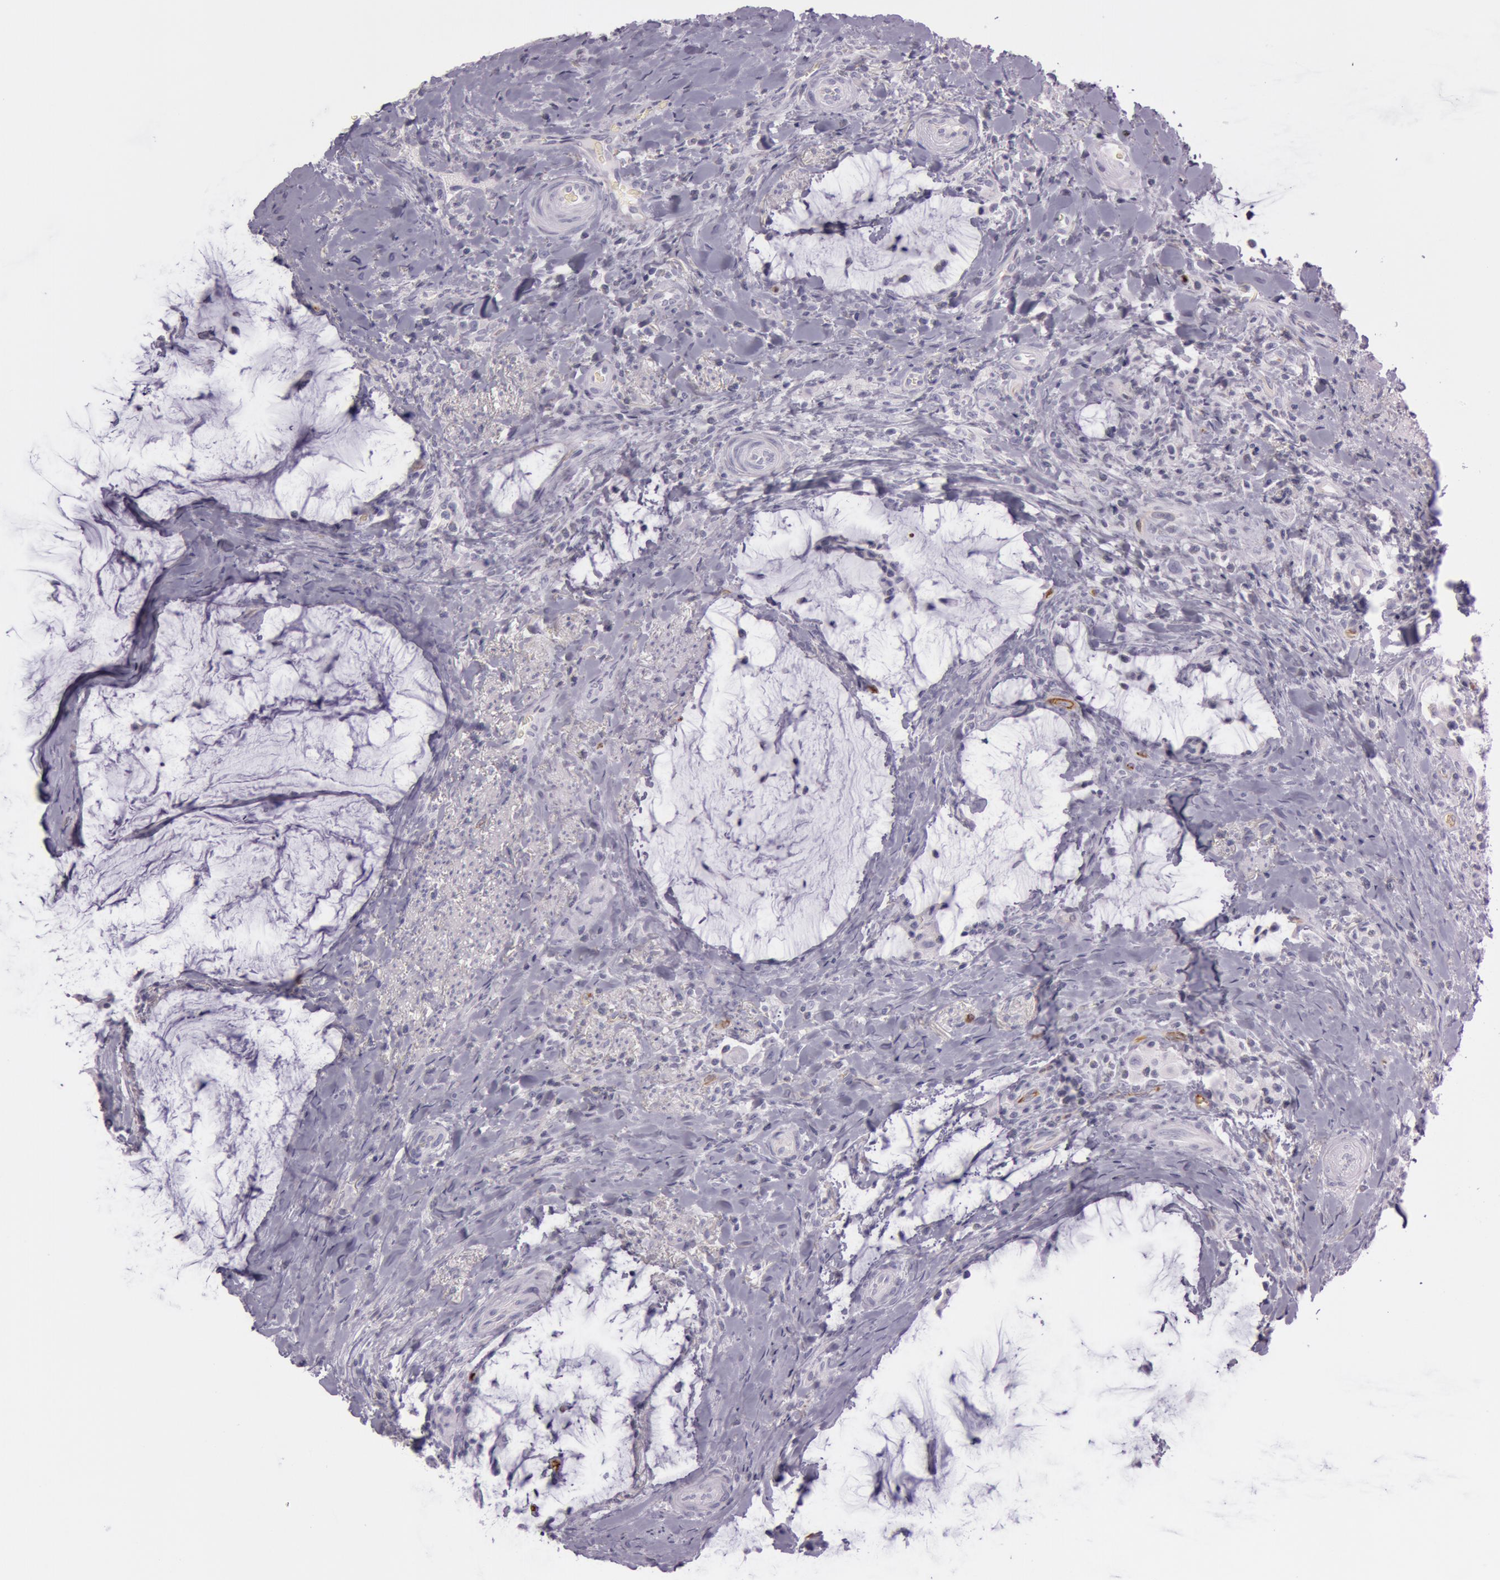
{"staining": {"intensity": "negative", "quantity": "none", "location": "none"}, "tissue": "colorectal cancer", "cell_type": "Tumor cells", "image_type": "cancer", "snomed": [{"axis": "morphology", "description": "Adenocarcinoma, NOS"}, {"axis": "topography", "description": "Rectum"}], "caption": "An IHC photomicrograph of adenocarcinoma (colorectal) is shown. There is no staining in tumor cells of adenocarcinoma (colorectal).", "gene": "FOLH1", "patient": {"sex": "female", "age": 71}}